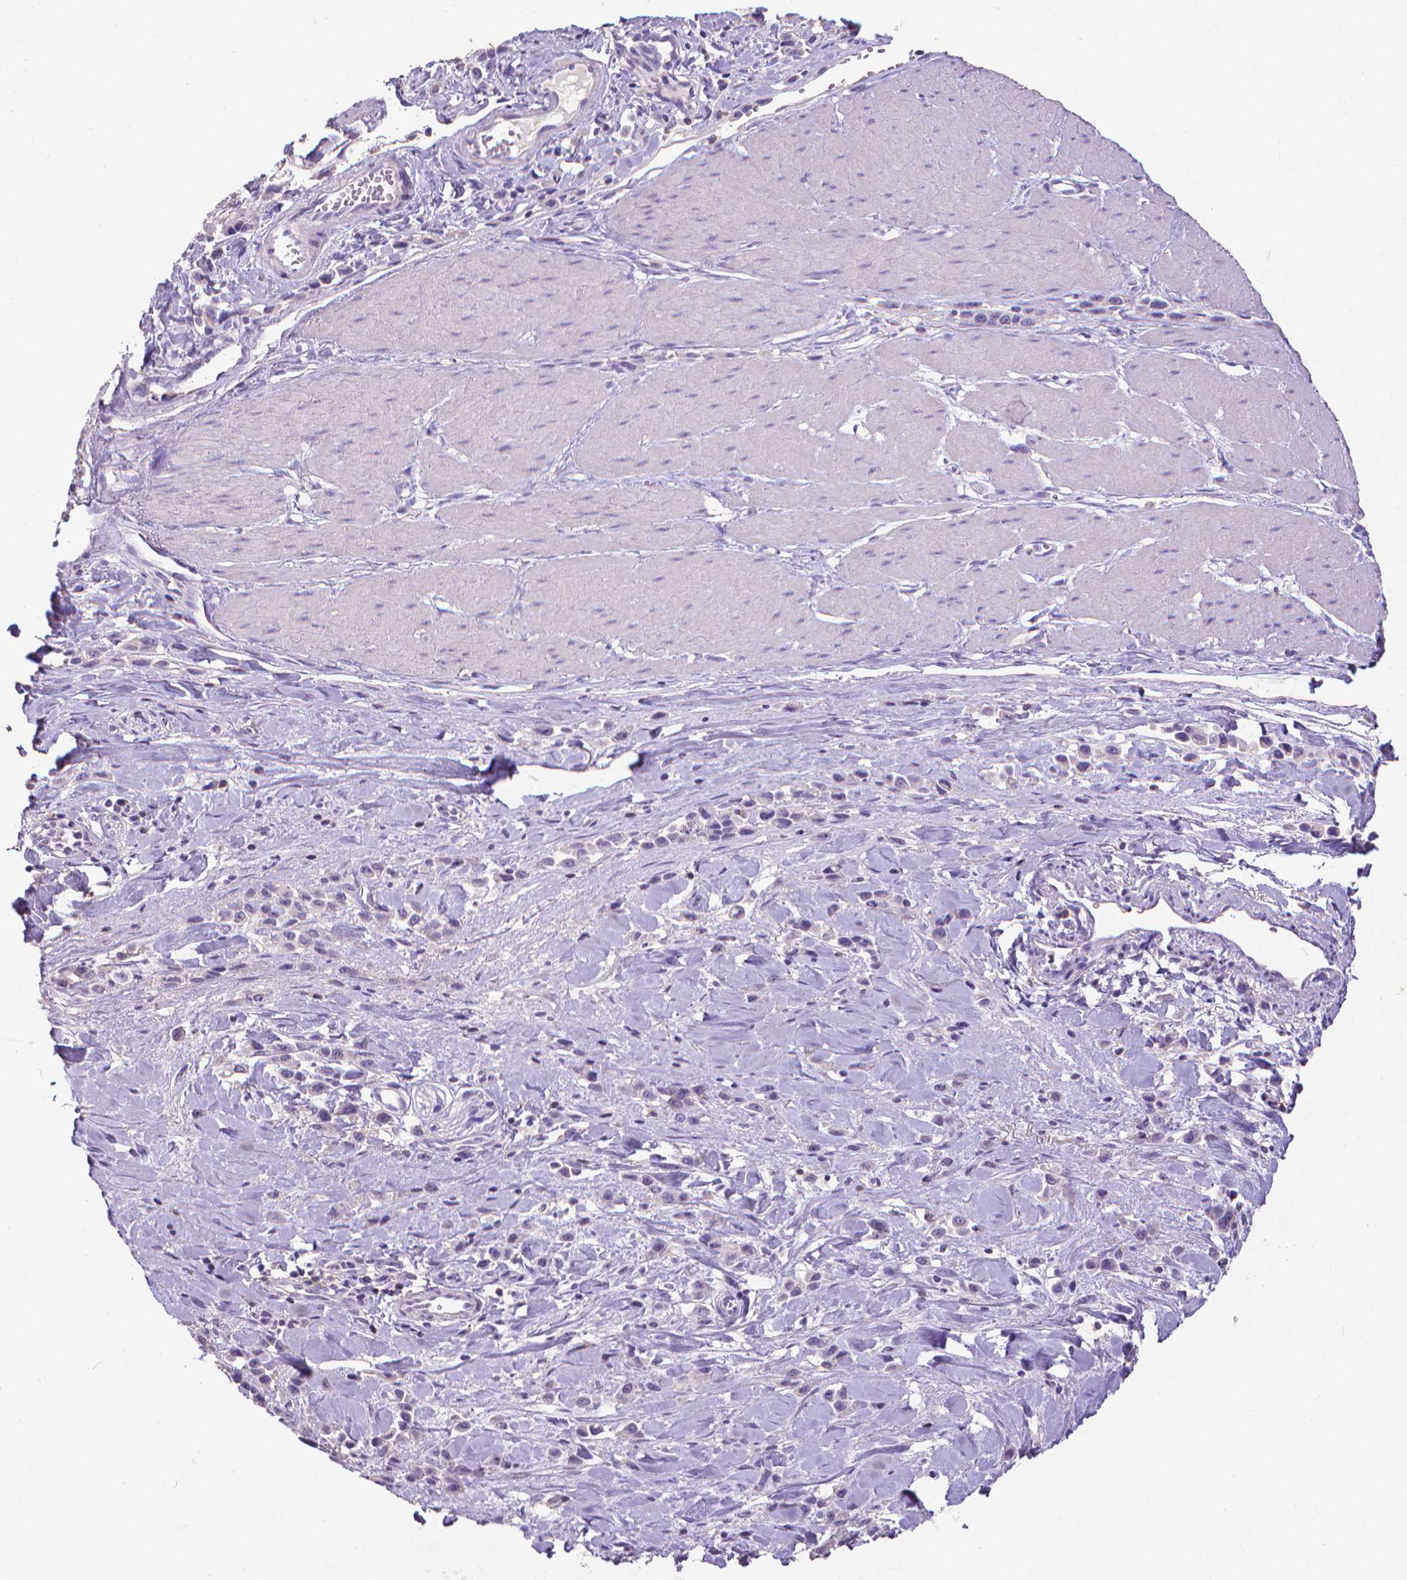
{"staining": {"intensity": "negative", "quantity": "none", "location": "none"}, "tissue": "stomach cancer", "cell_type": "Tumor cells", "image_type": "cancer", "snomed": [{"axis": "morphology", "description": "Adenocarcinoma, NOS"}, {"axis": "topography", "description": "Stomach"}], "caption": "Immunohistochemistry (IHC) image of neoplastic tissue: human stomach adenocarcinoma stained with DAB (3,3'-diaminobenzidine) displays no significant protein positivity in tumor cells.", "gene": "CD4", "patient": {"sex": "male", "age": 47}}